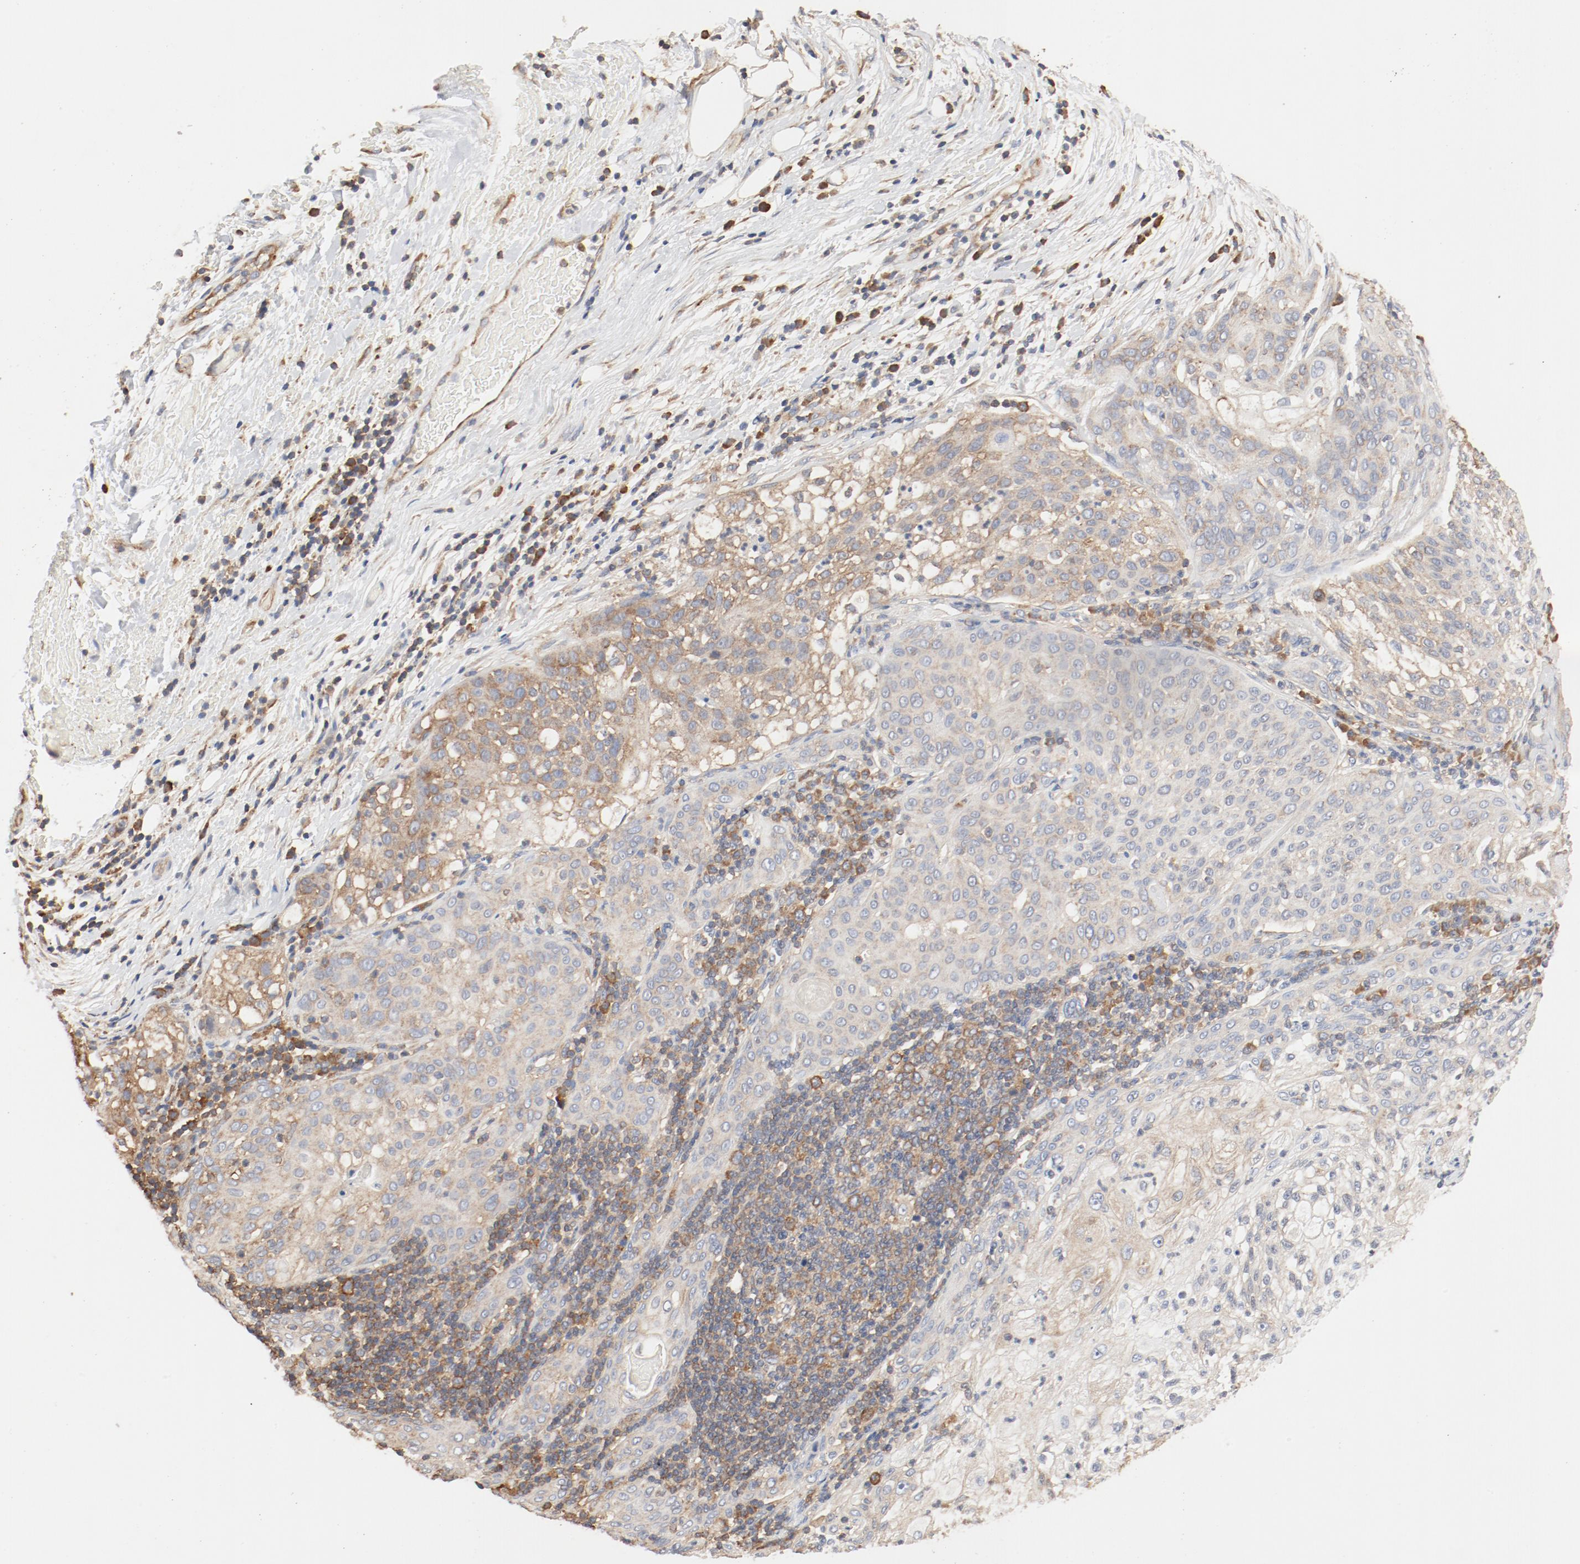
{"staining": {"intensity": "moderate", "quantity": ">75%", "location": "cytoplasmic/membranous"}, "tissue": "lung cancer", "cell_type": "Tumor cells", "image_type": "cancer", "snomed": [{"axis": "morphology", "description": "Inflammation, NOS"}, {"axis": "morphology", "description": "Squamous cell carcinoma, NOS"}, {"axis": "topography", "description": "Lymph node"}, {"axis": "topography", "description": "Soft tissue"}, {"axis": "topography", "description": "Lung"}], "caption": "Immunohistochemical staining of lung cancer shows medium levels of moderate cytoplasmic/membranous protein staining in approximately >75% of tumor cells.", "gene": "RPS6", "patient": {"sex": "male", "age": 66}}